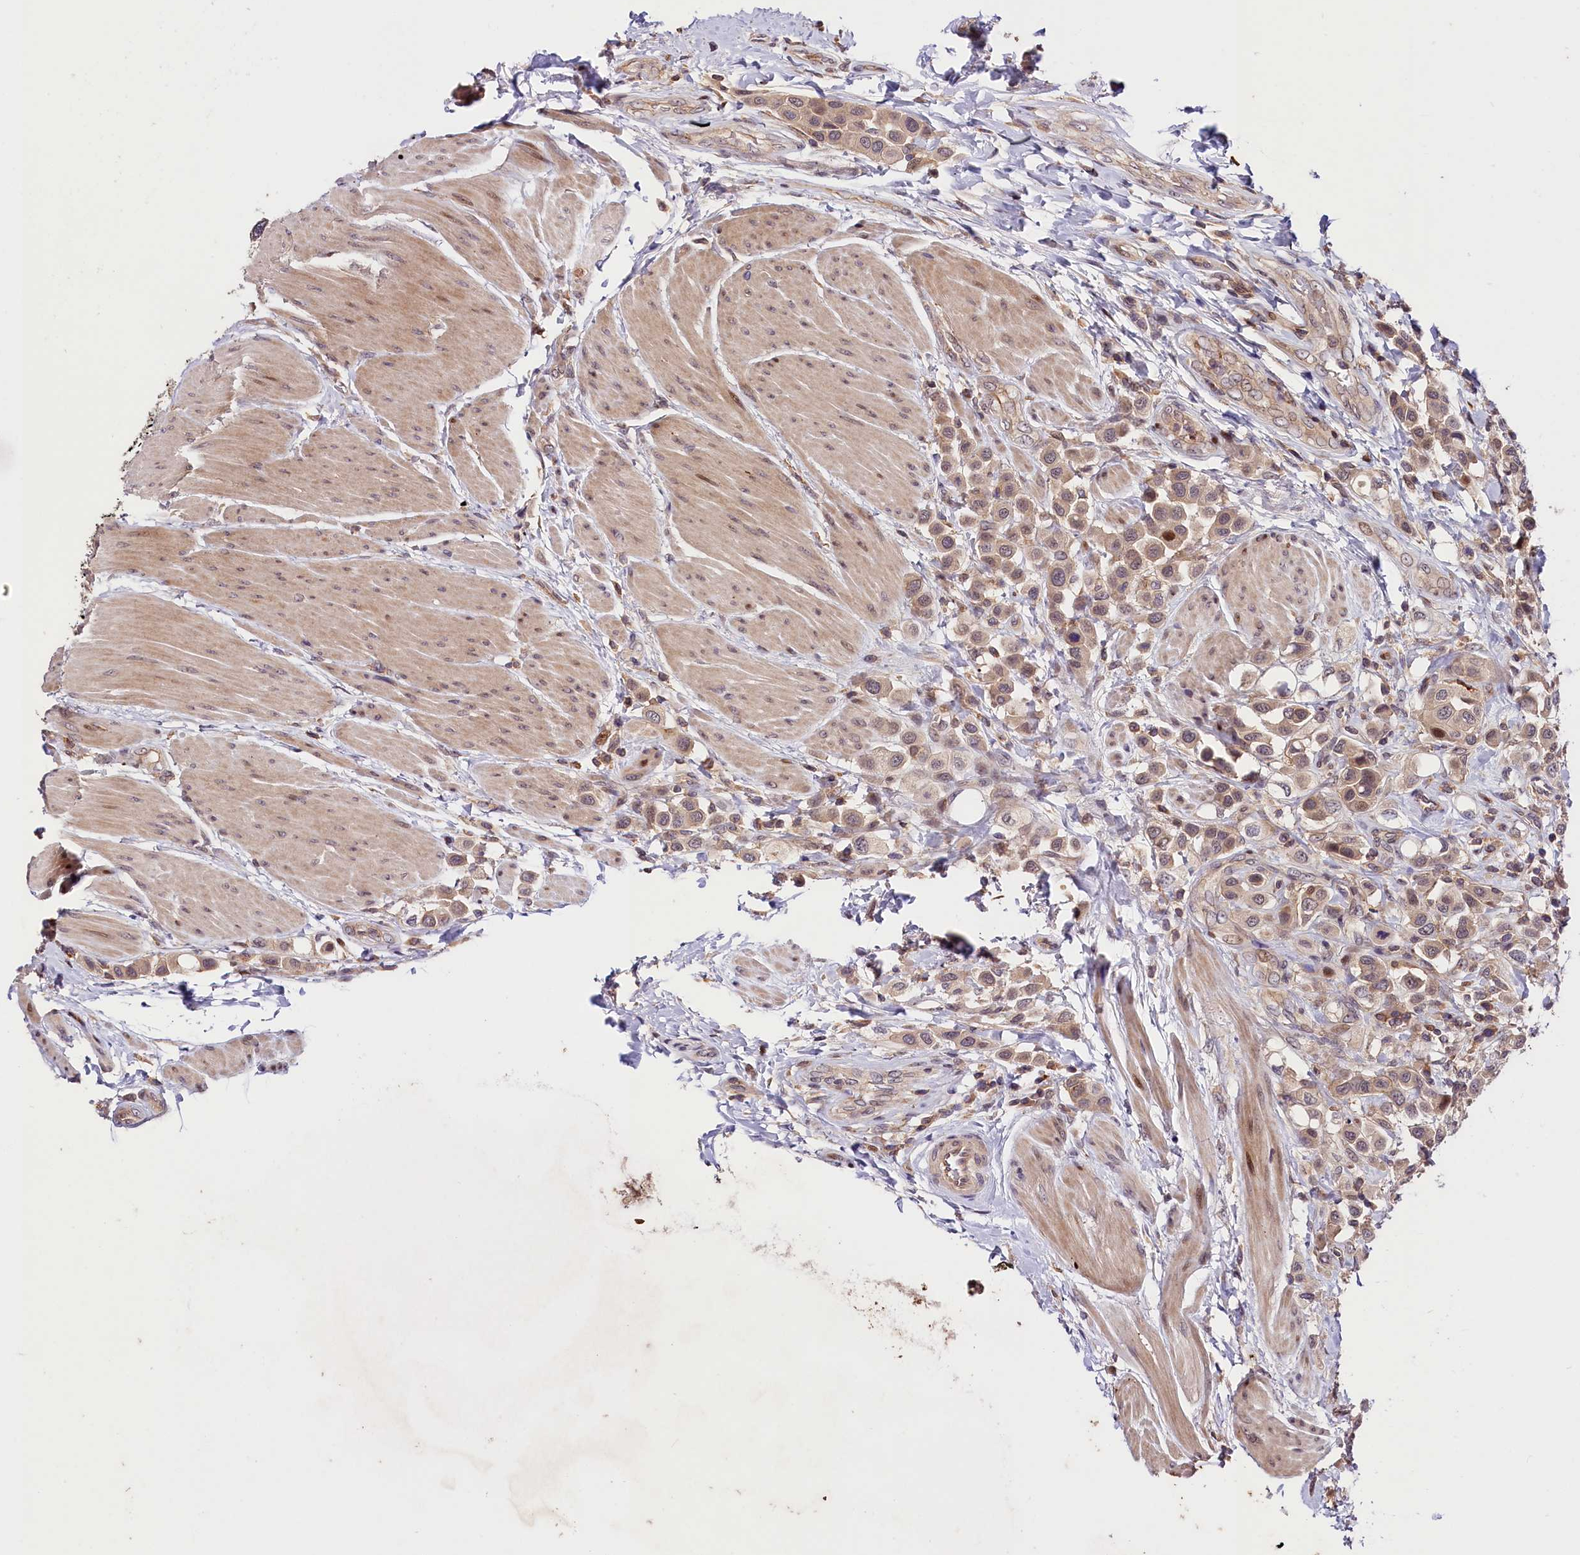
{"staining": {"intensity": "weak", "quantity": ">75%", "location": "cytoplasmic/membranous"}, "tissue": "urothelial cancer", "cell_type": "Tumor cells", "image_type": "cancer", "snomed": [{"axis": "morphology", "description": "Urothelial carcinoma, High grade"}, {"axis": "topography", "description": "Urinary bladder"}], "caption": "IHC staining of urothelial cancer, which displays low levels of weak cytoplasmic/membranous positivity in approximately >75% of tumor cells indicating weak cytoplasmic/membranous protein expression. The staining was performed using DAB (3,3'-diaminobenzidine) (brown) for protein detection and nuclei were counterstained in hematoxylin (blue).", "gene": "CACNA1H", "patient": {"sex": "male", "age": 50}}